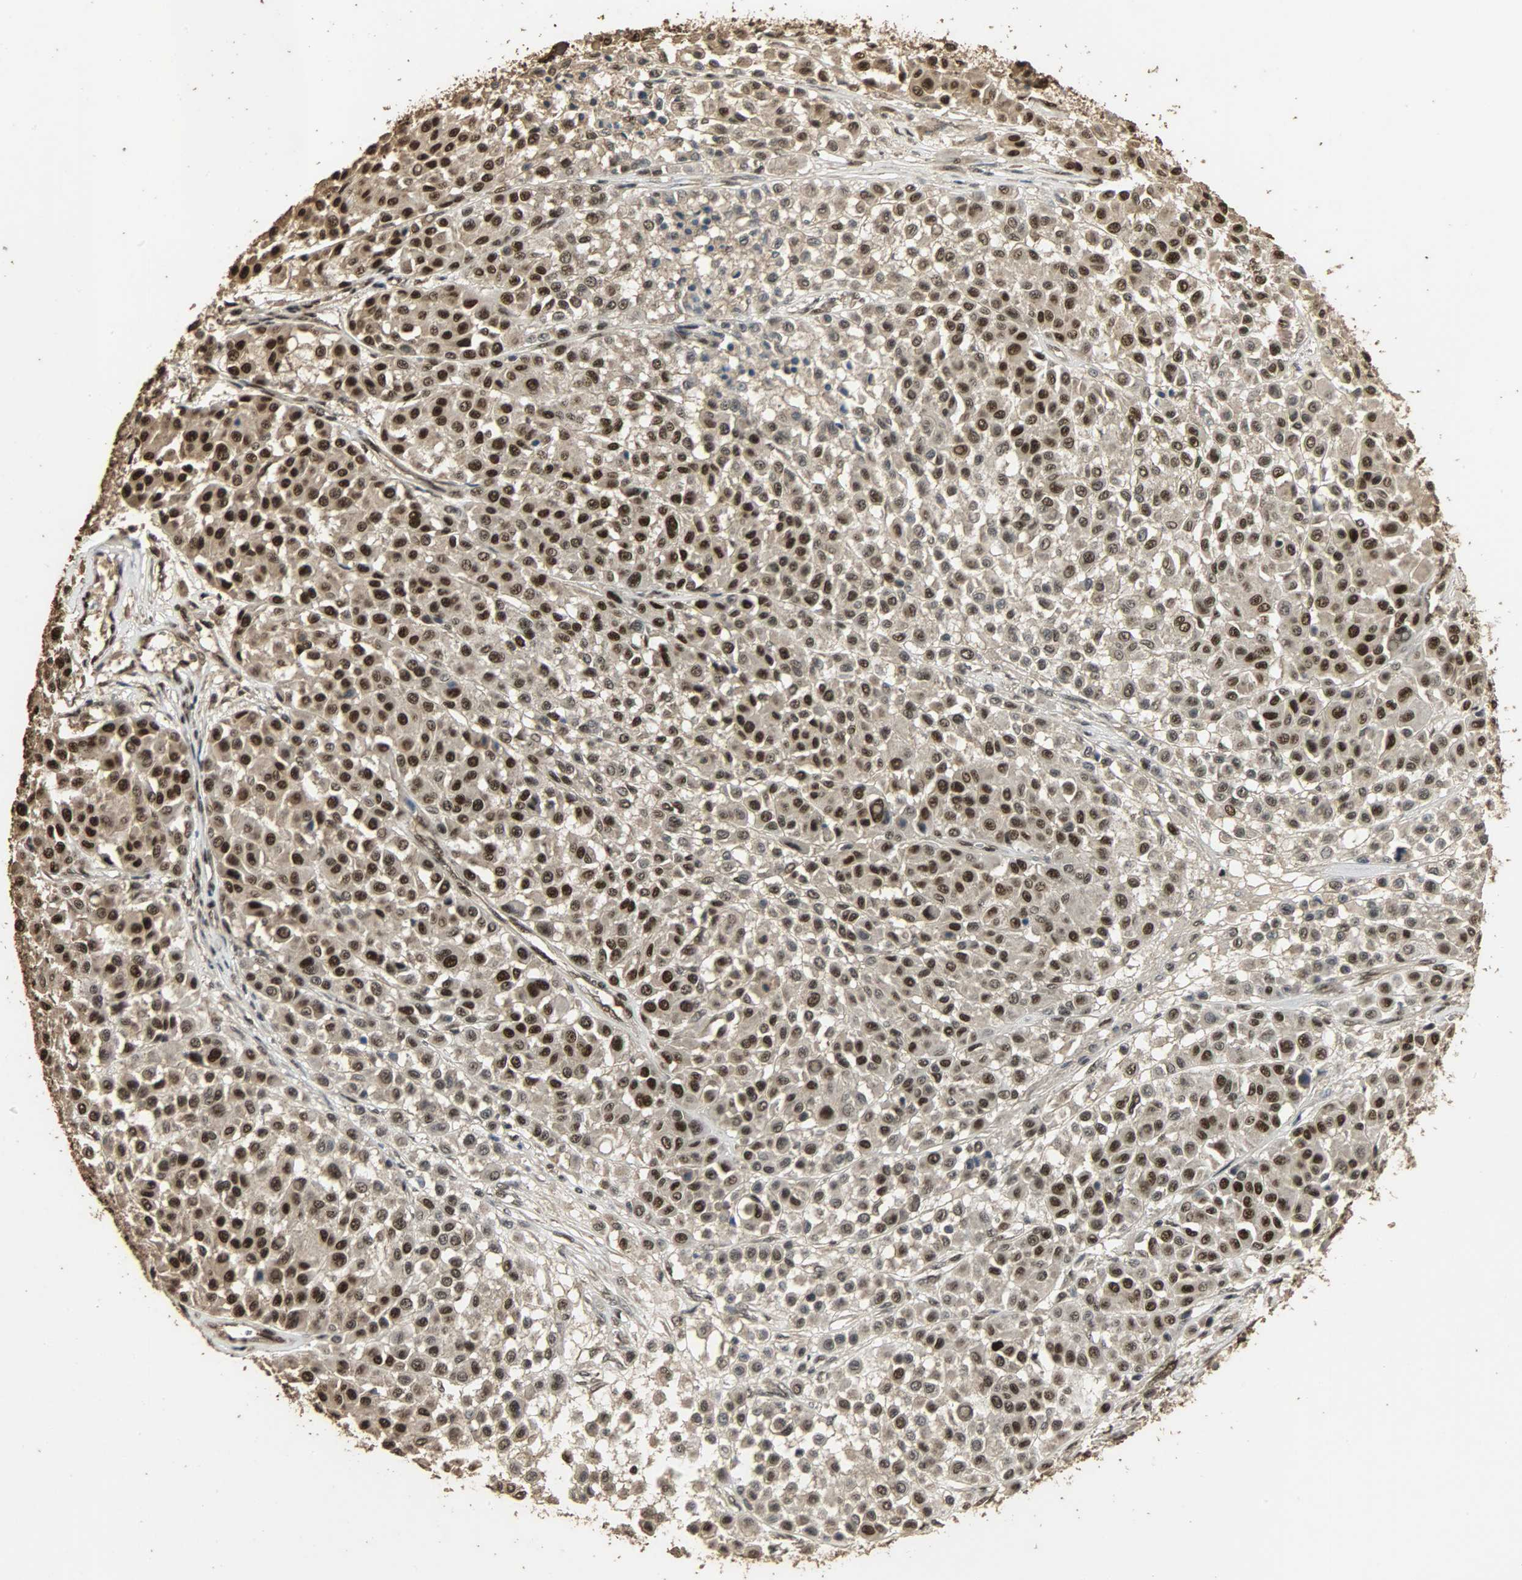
{"staining": {"intensity": "strong", "quantity": ">75%", "location": "nuclear"}, "tissue": "melanoma", "cell_type": "Tumor cells", "image_type": "cancer", "snomed": [{"axis": "morphology", "description": "Malignant melanoma, Metastatic site"}, {"axis": "topography", "description": "Soft tissue"}], "caption": "Strong nuclear protein staining is present in approximately >75% of tumor cells in malignant melanoma (metastatic site). (DAB IHC, brown staining for protein, blue staining for nuclei).", "gene": "CCNT2", "patient": {"sex": "male", "age": 41}}